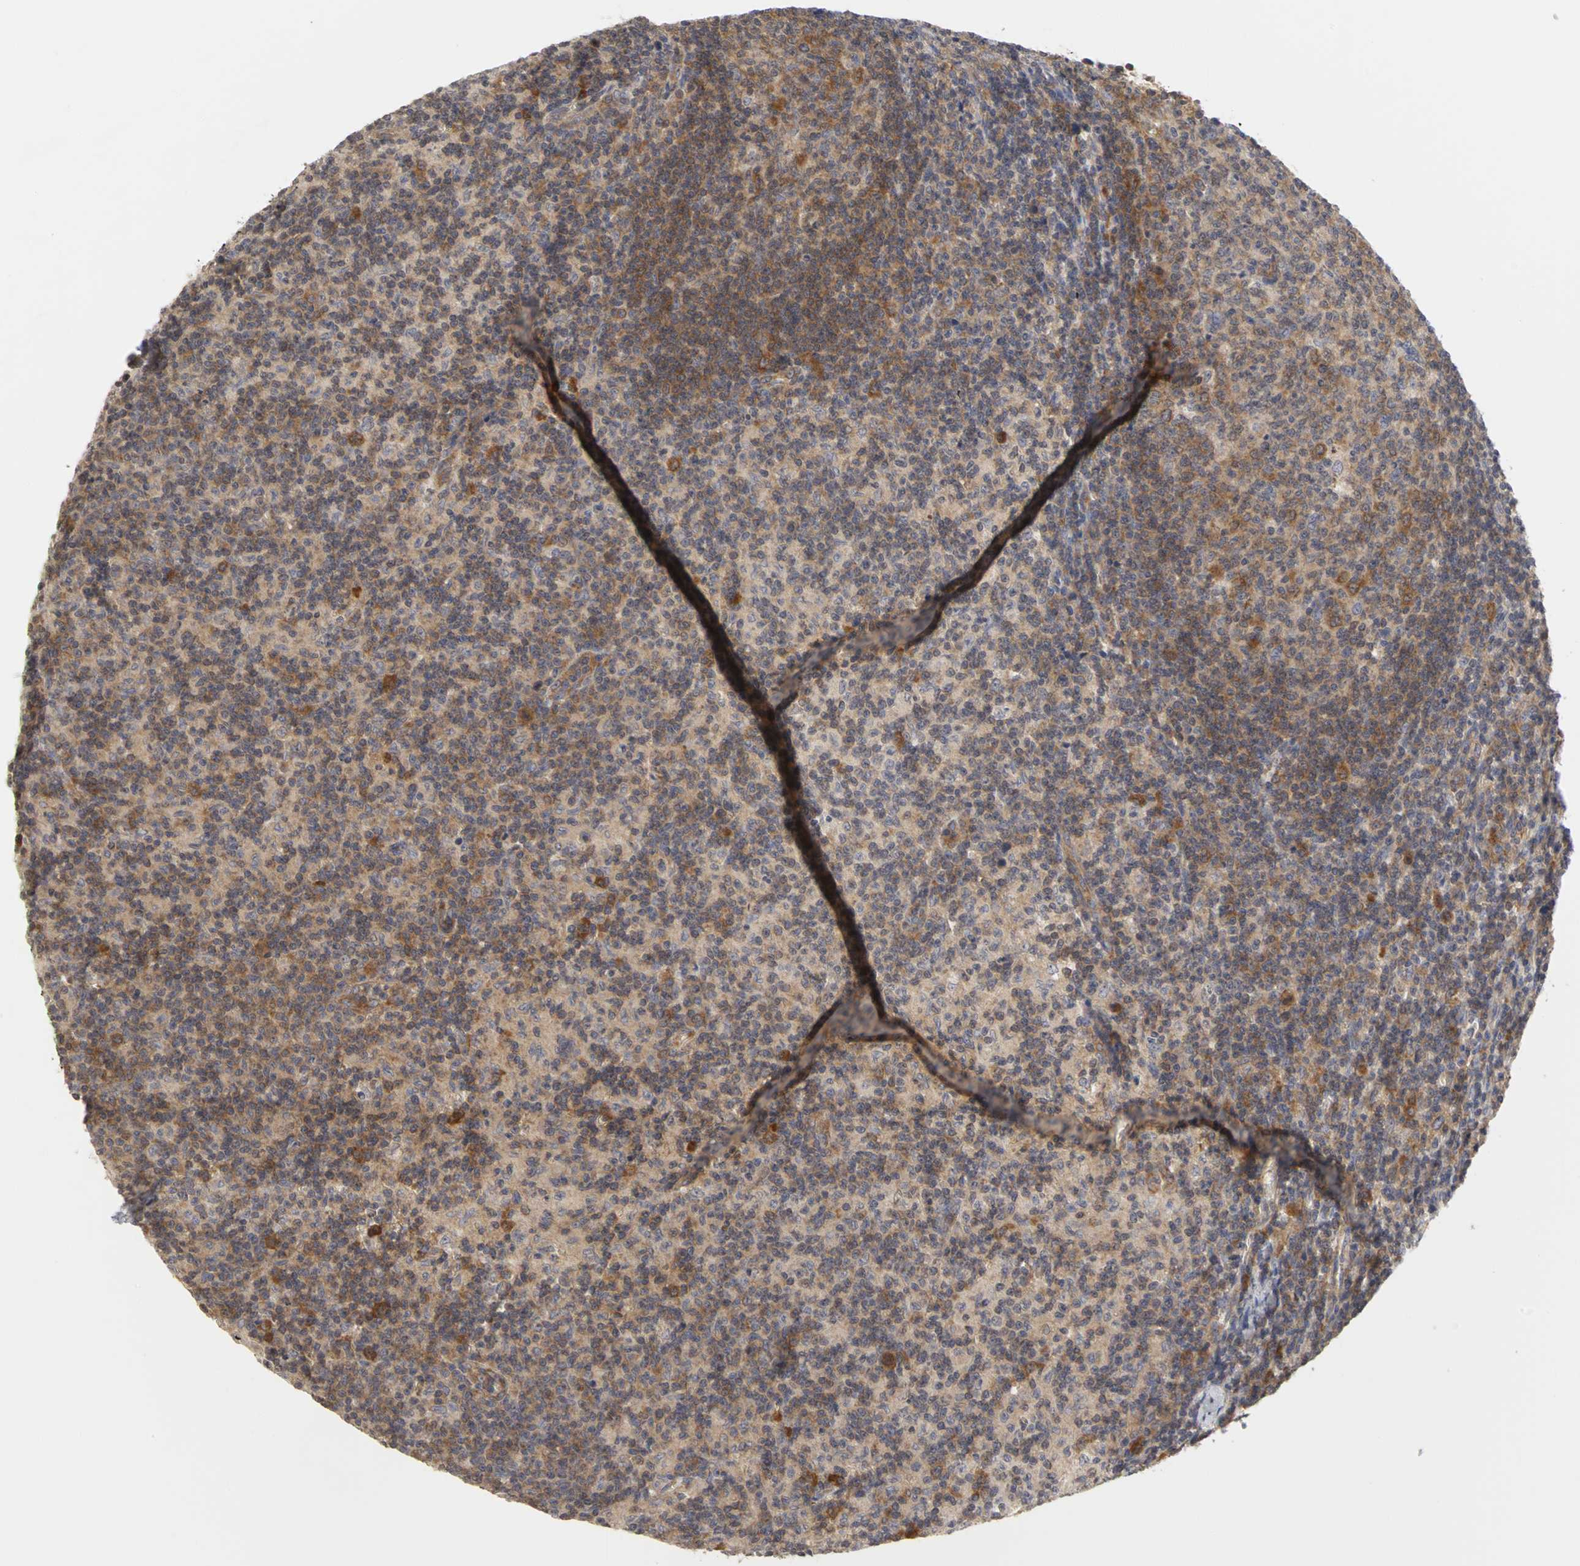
{"staining": {"intensity": "moderate", "quantity": ">75%", "location": "cytoplasmic/membranous"}, "tissue": "lymph node", "cell_type": "Germinal center cells", "image_type": "normal", "snomed": [{"axis": "morphology", "description": "Normal tissue, NOS"}, {"axis": "morphology", "description": "Inflammation, NOS"}, {"axis": "topography", "description": "Lymph node"}], "caption": "Lymph node stained for a protein exhibits moderate cytoplasmic/membranous positivity in germinal center cells. The staining was performed using DAB (3,3'-diaminobenzidine) to visualize the protein expression in brown, while the nuclei were stained in blue with hematoxylin (Magnification: 20x).", "gene": "IRAK1", "patient": {"sex": "male", "age": 55}}